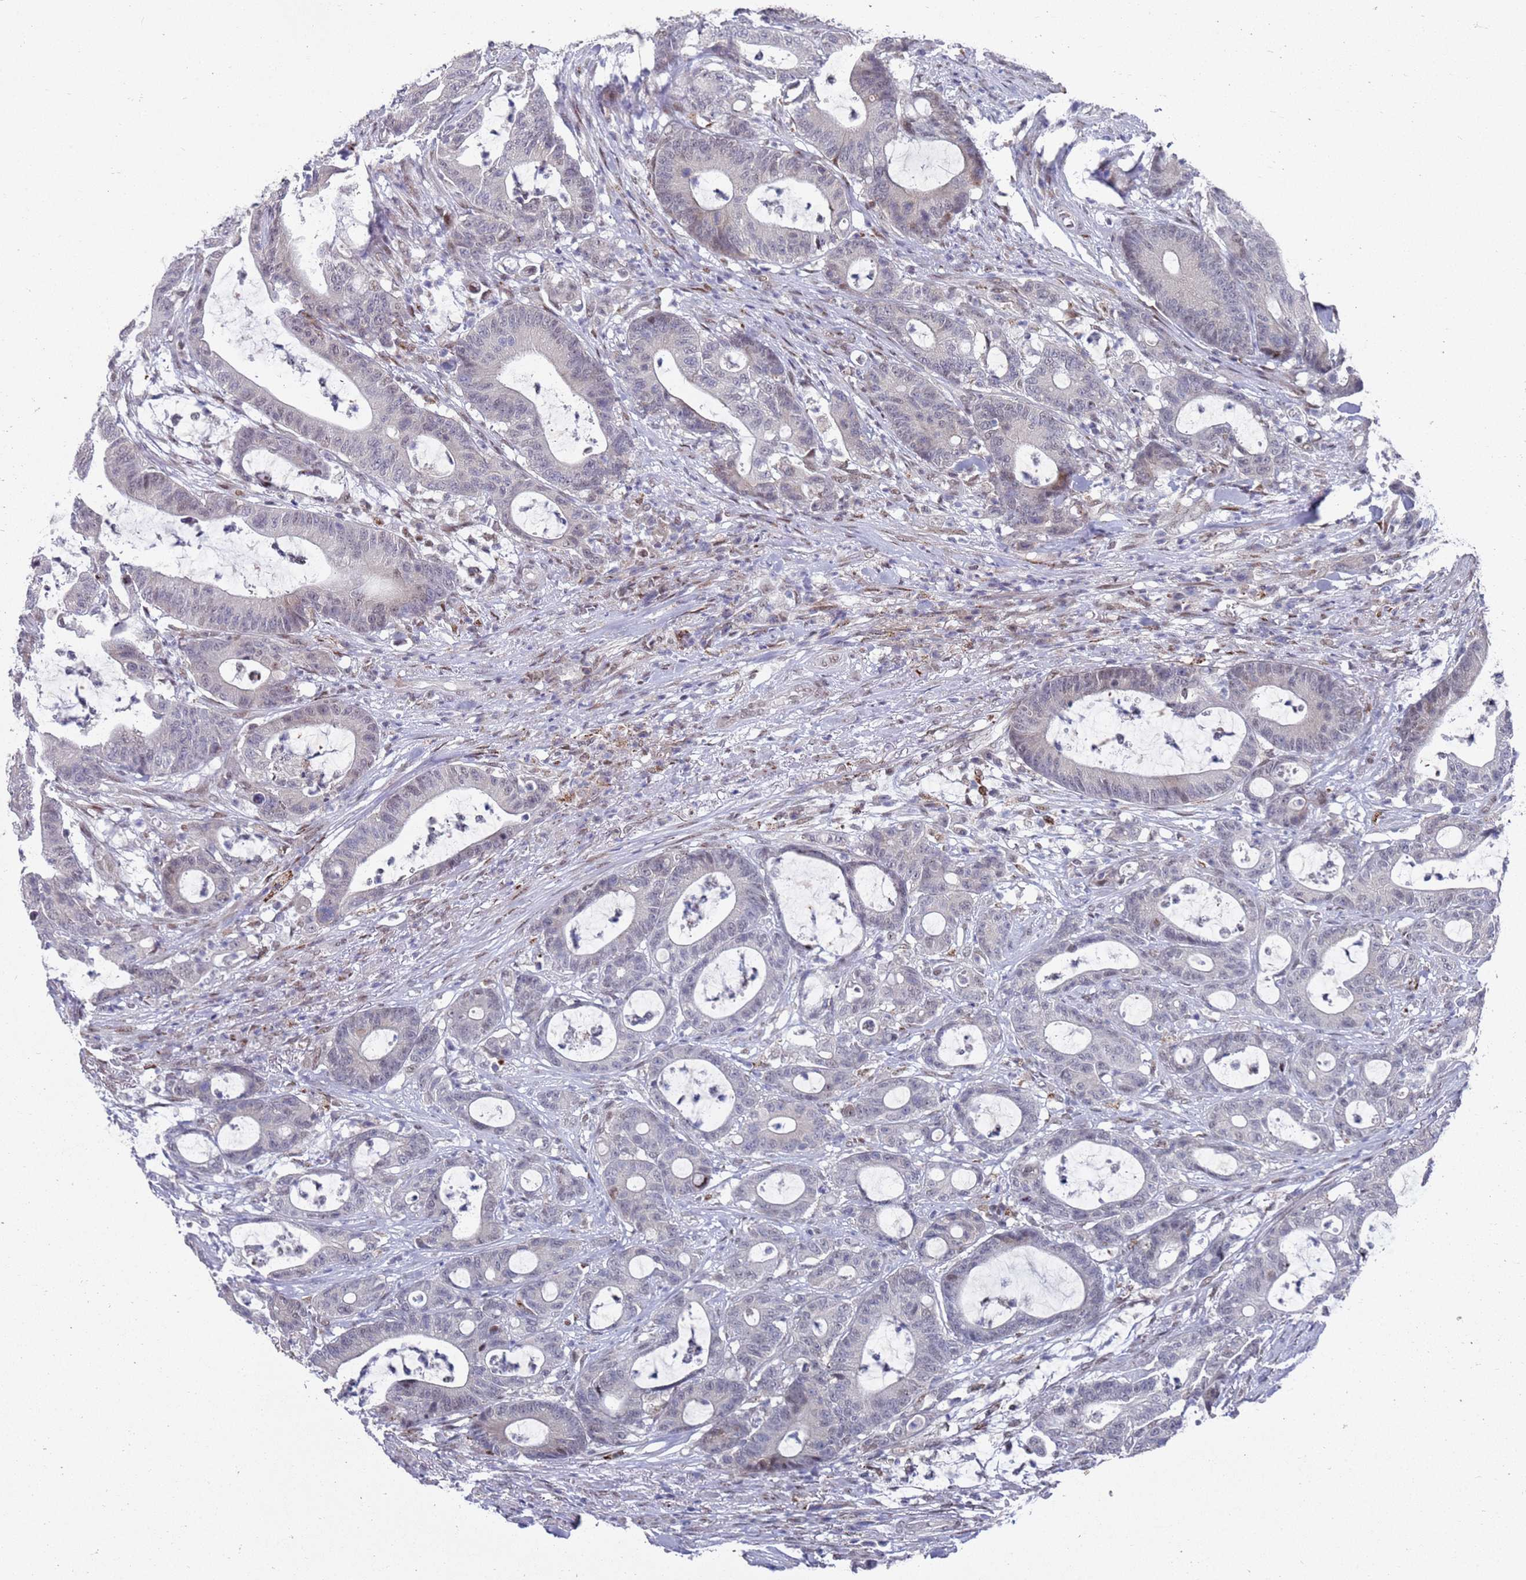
{"staining": {"intensity": "weak", "quantity": "<25%", "location": "nuclear"}, "tissue": "colorectal cancer", "cell_type": "Tumor cells", "image_type": "cancer", "snomed": [{"axis": "morphology", "description": "Adenocarcinoma, NOS"}, {"axis": "topography", "description": "Colon"}], "caption": "The photomicrograph exhibits no significant expression in tumor cells of colorectal cancer.", "gene": "COPS6", "patient": {"sex": "female", "age": 84}}